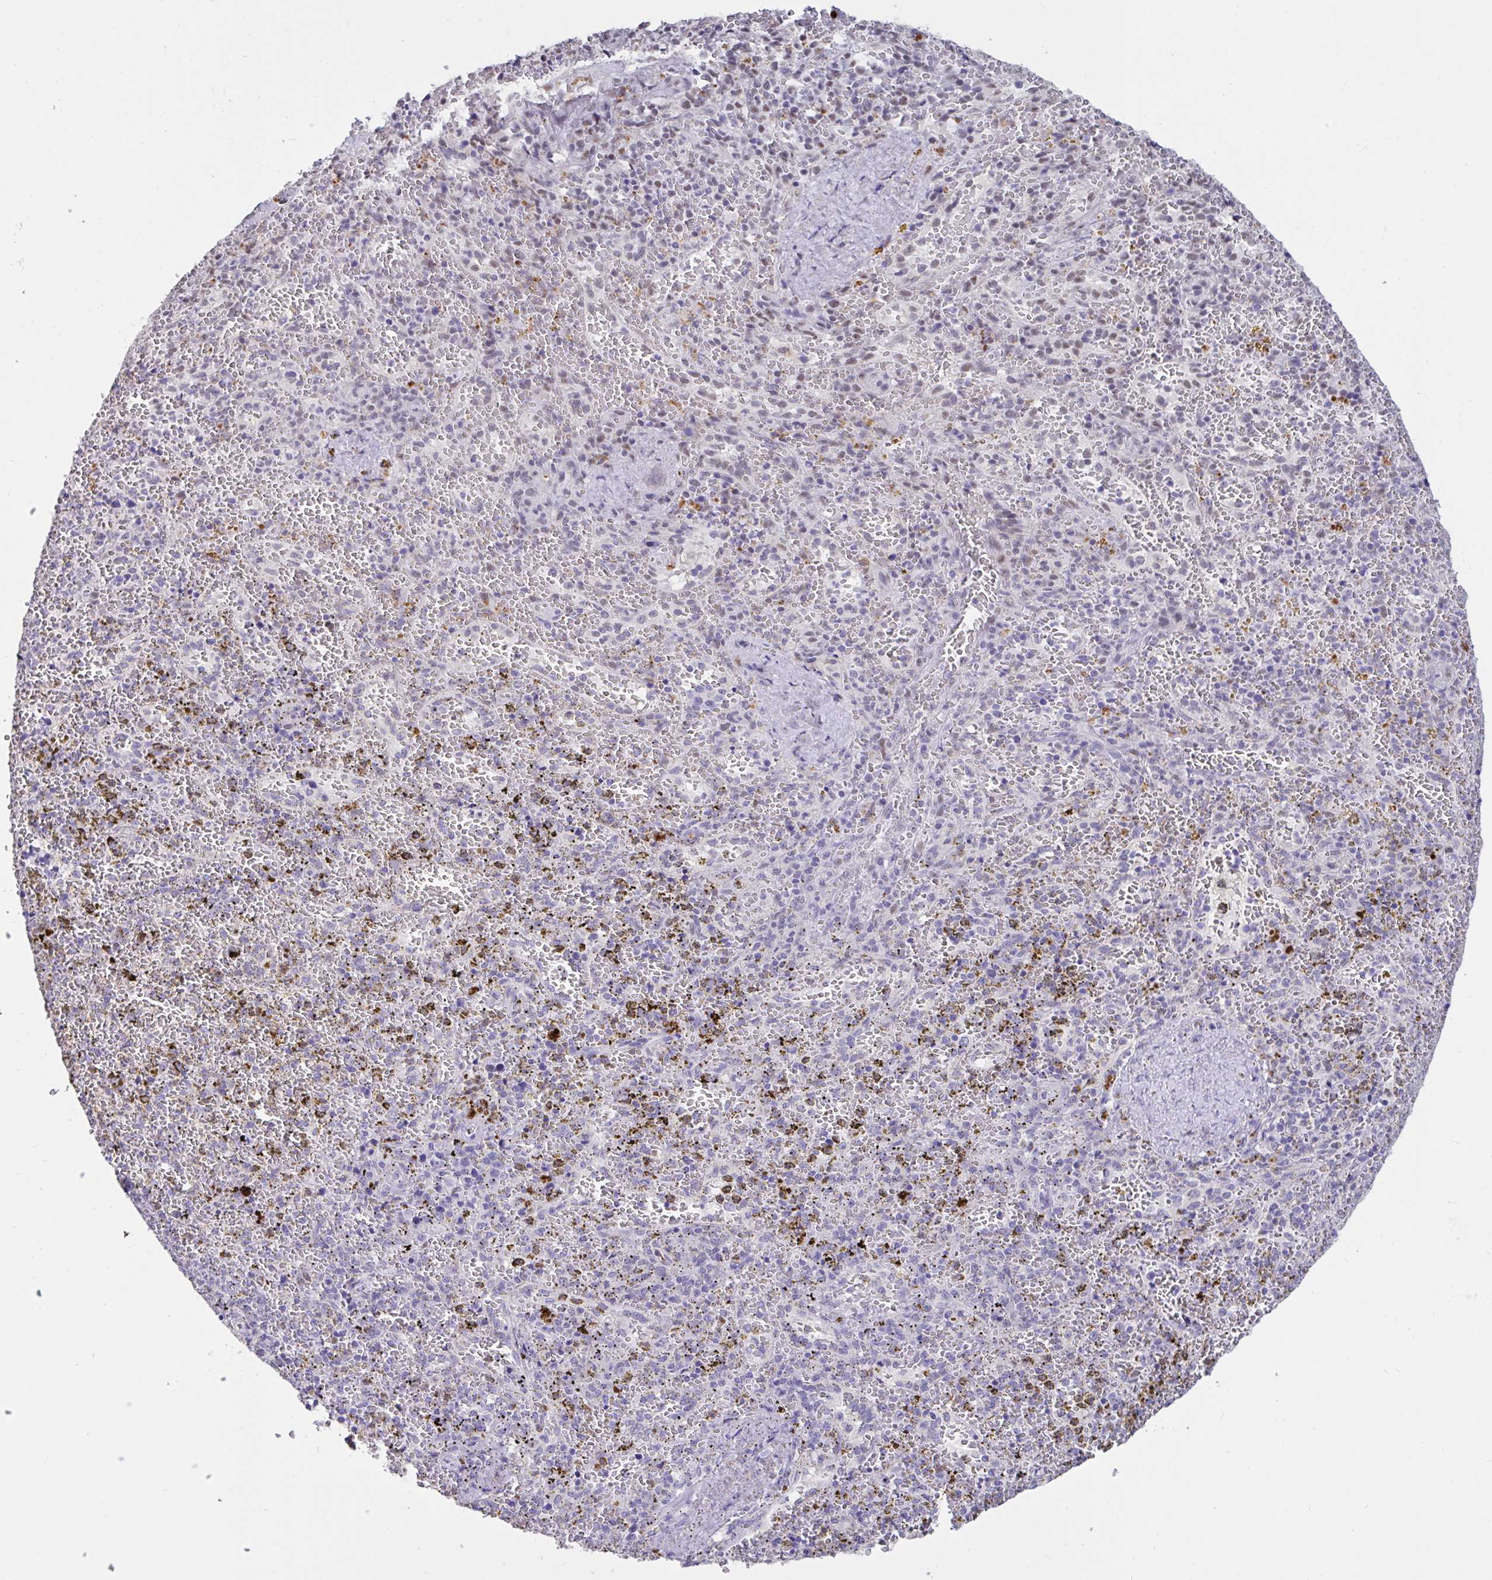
{"staining": {"intensity": "negative", "quantity": "none", "location": "none"}, "tissue": "spleen", "cell_type": "Cells in red pulp", "image_type": "normal", "snomed": [{"axis": "morphology", "description": "Normal tissue, NOS"}, {"axis": "topography", "description": "Spleen"}], "caption": "A high-resolution histopathology image shows IHC staining of unremarkable spleen, which demonstrates no significant staining in cells in red pulp.", "gene": "DDX39A", "patient": {"sex": "female", "age": 50}}